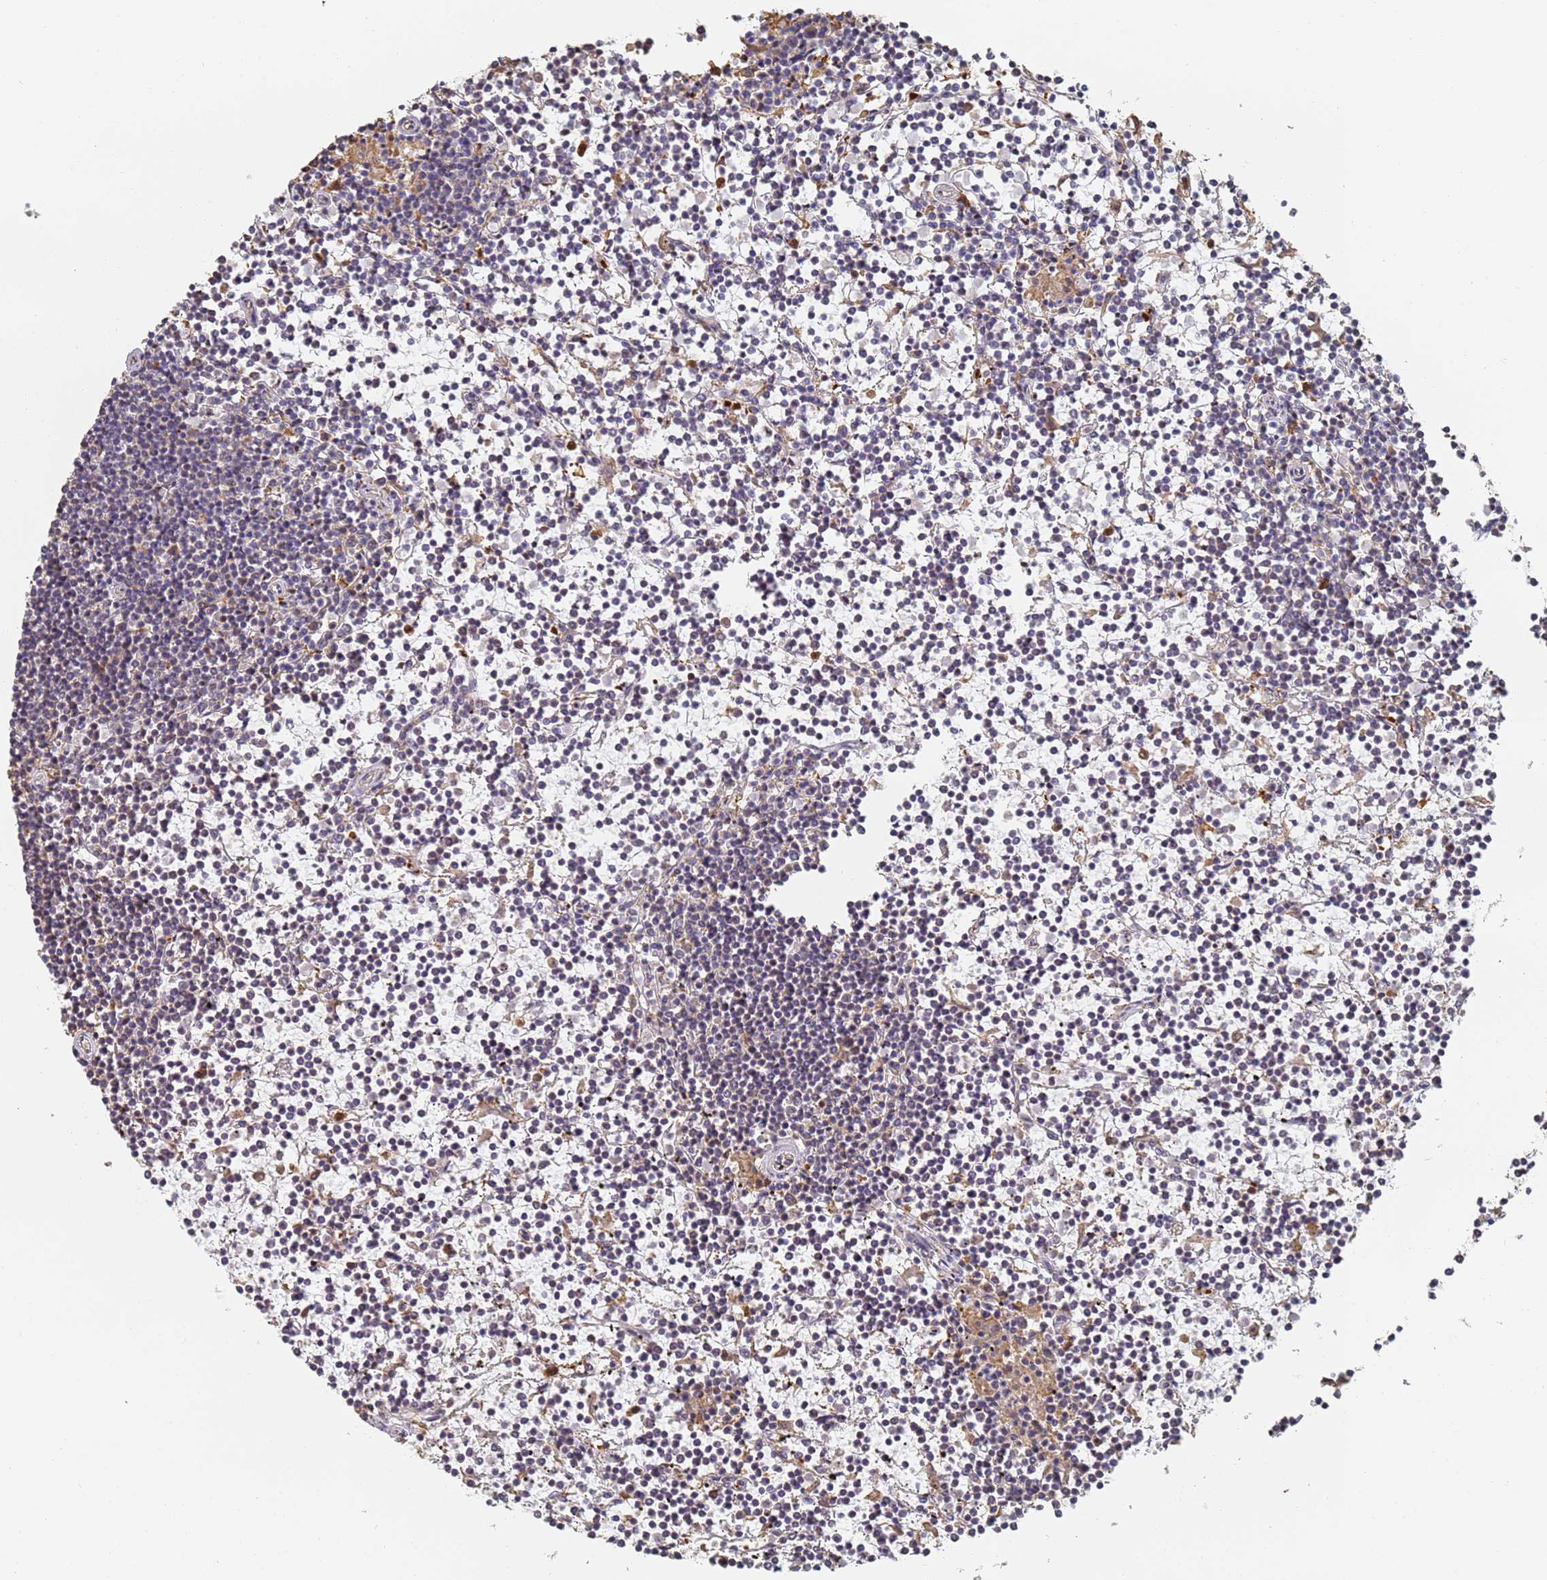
{"staining": {"intensity": "negative", "quantity": "none", "location": "none"}, "tissue": "lymphoma", "cell_type": "Tumor cells", "image_type": "cancer", "snomed": [{"axis": "morphology", "description": "Malignant lymphoma, non-Hodgkin's type, Low grade"}, {"axis": "topography", "description": "Spleen"}], "caption": "Micrograph shows no protein staining in tumor cells of lymphoma tissue.", "gene": "BIN2", "patient": {"sex": "female", "age": 19}}